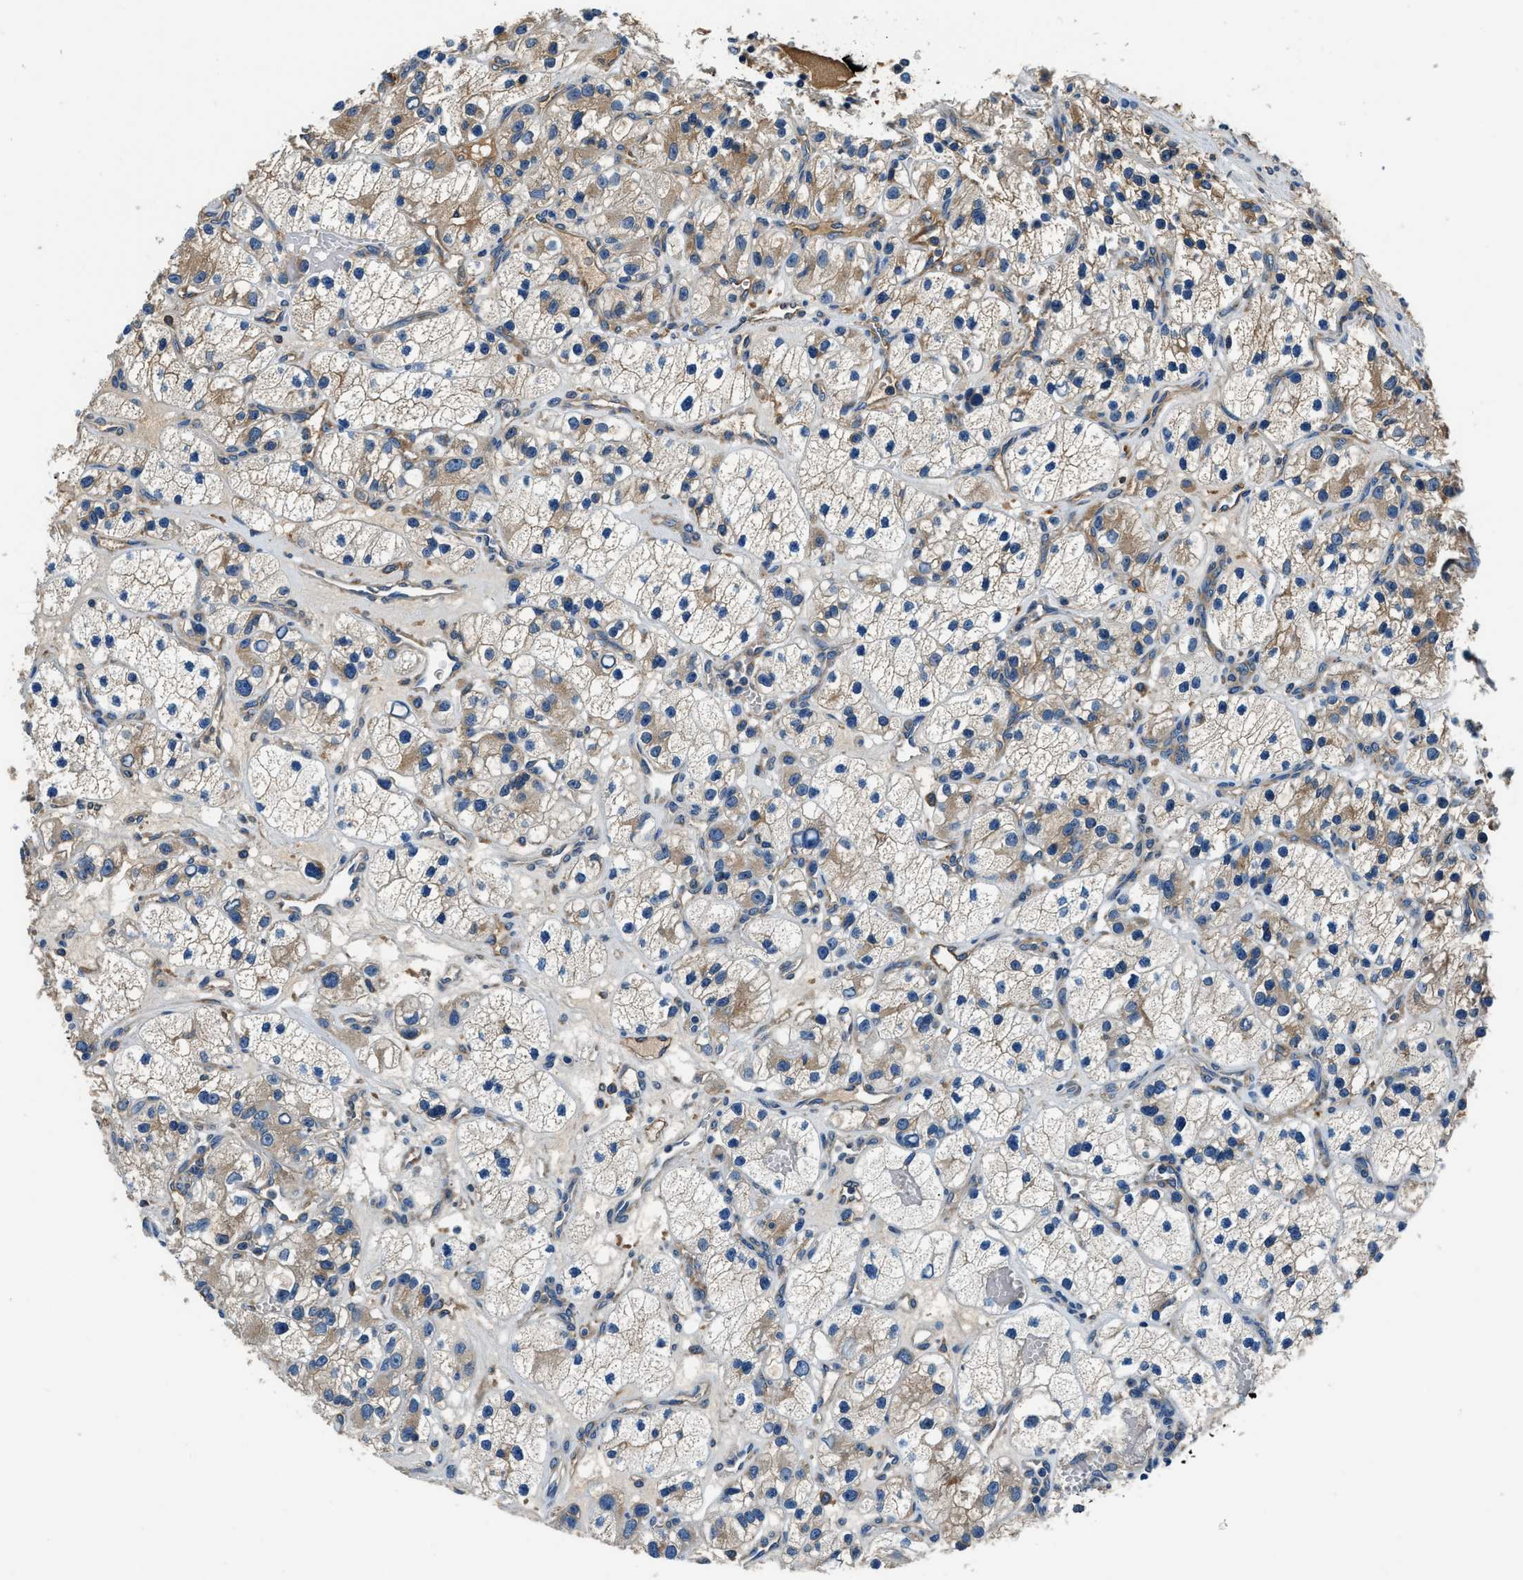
{"staining": {"intensity": "weak", "quantity": "25%-75%", "location": "cytoplasmic/membranous"}, "tissue": "renal cancer", "cell_type": "Tumor cells", "image_type": "cancer", "snomed": [{"axis": "morphology", "description": "Adenocarcinoma, NOS"}, {"axis": "topography", "description": "Kidney"}], "caption": "IHC staining of renal adenocarcinoma, which demonstrates low levels of weak cytoplasmic/membranous positivity in approximately 25%-75% of tumor cells indicating weak cytoplasmic/membranous protein expression. The staining was performed using DAB (3,3'-diaminobenzidine) (brown) for protein detection and nuclei were counterstained in hematoxylin (blue).", "gene": "EEA1", "patient": {"sex": "female", "age": 57}}